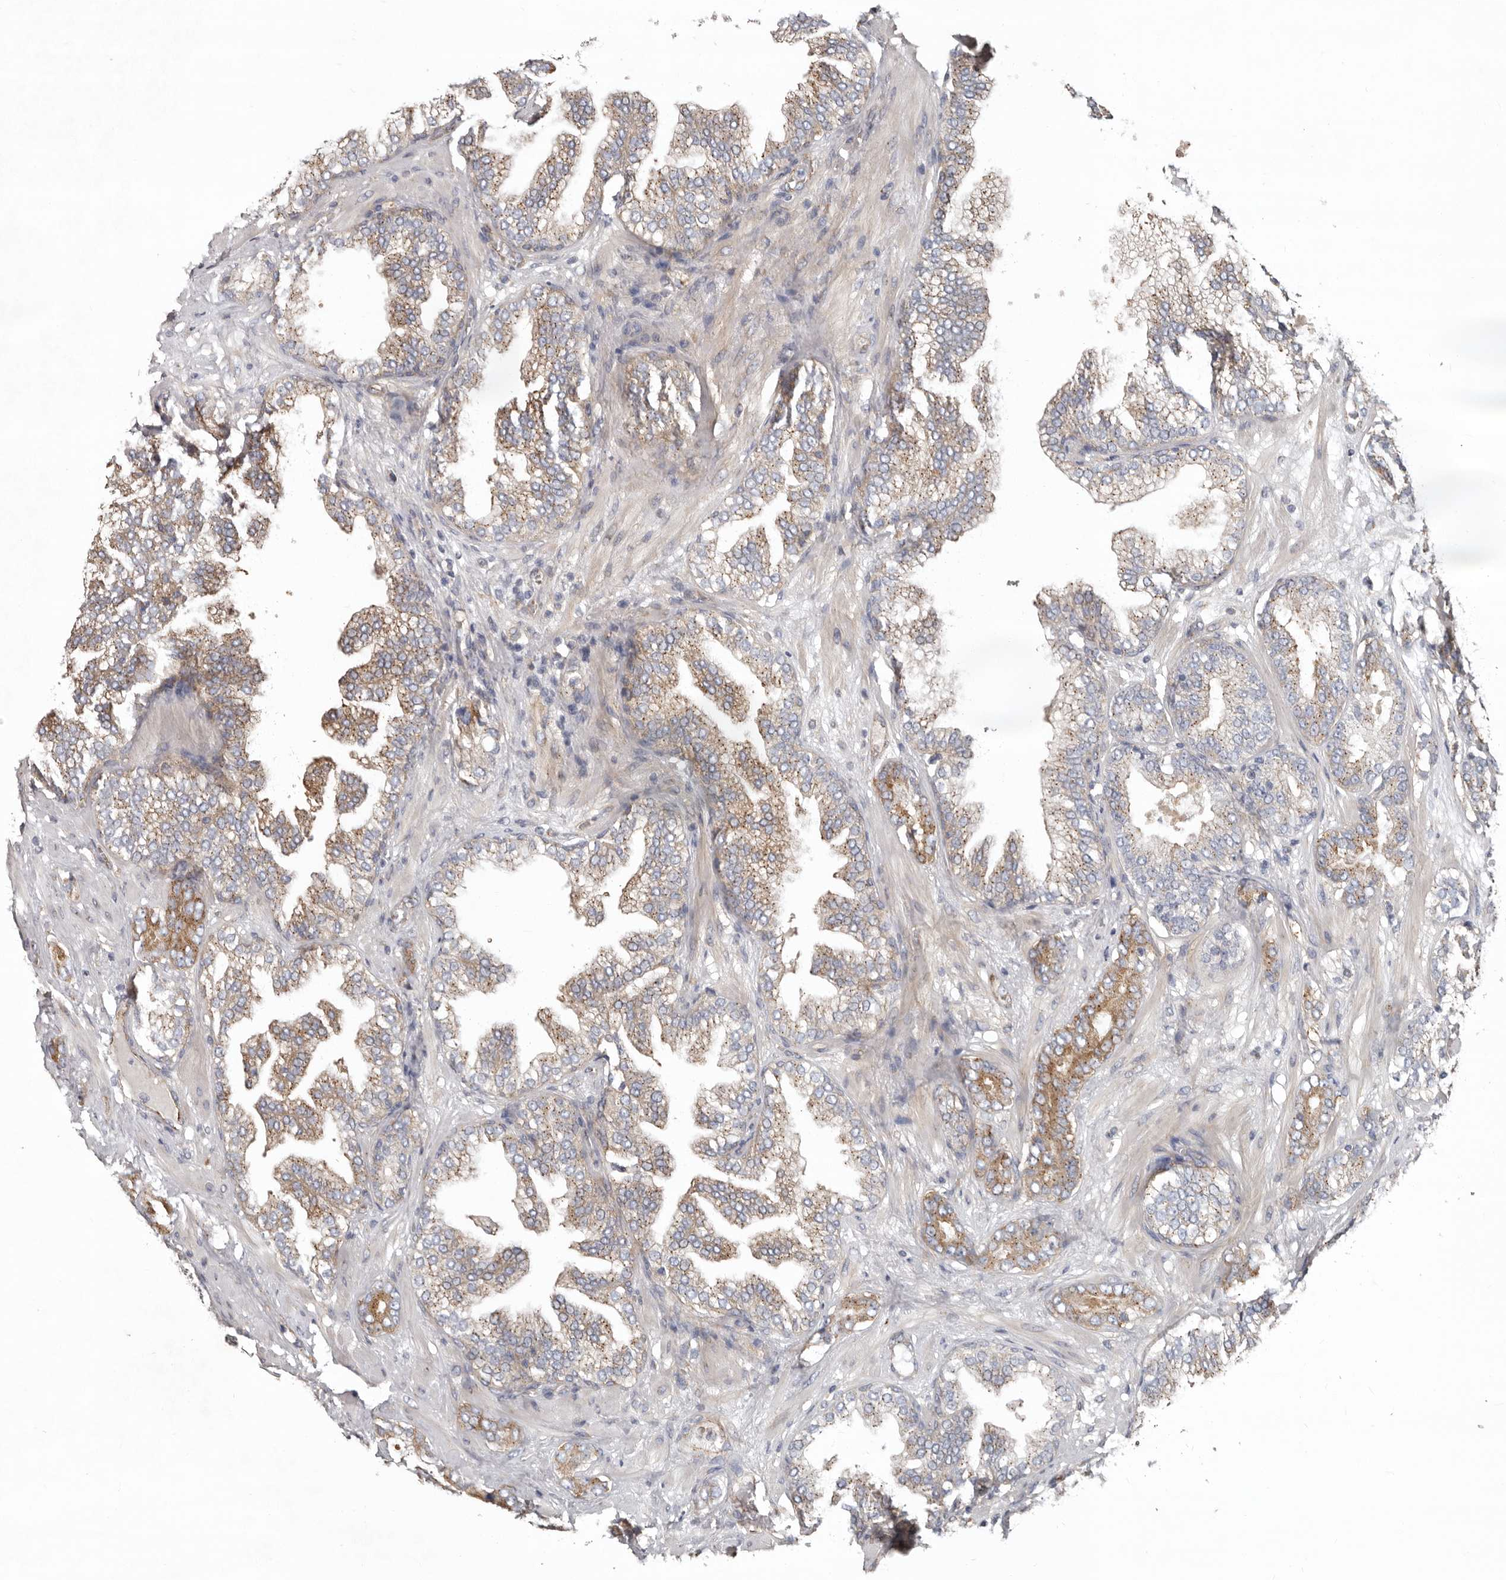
{"staining": {"intensity": "moderate", "quantity": "25%-75%", "location": "cytoplasmic/membranous"}, "tissue": "prostate cancer", "cell_type": "Tumor cells", "image_type": "cancer", "snomed": [{"axis": "morphology", "description": "Adenocarcinoma, High grade"}, {"axis": "topography", "description": "Prostate"}], "caption": "Protein expression analysis of human high-grade adenocarcinoma (prostate) reveals moderate cytoplasmic/membranous staining in approximately 25%-75% of tumor cells.", "gene": "LUZP1", "patient": {"sex": "male", "age": 58}}